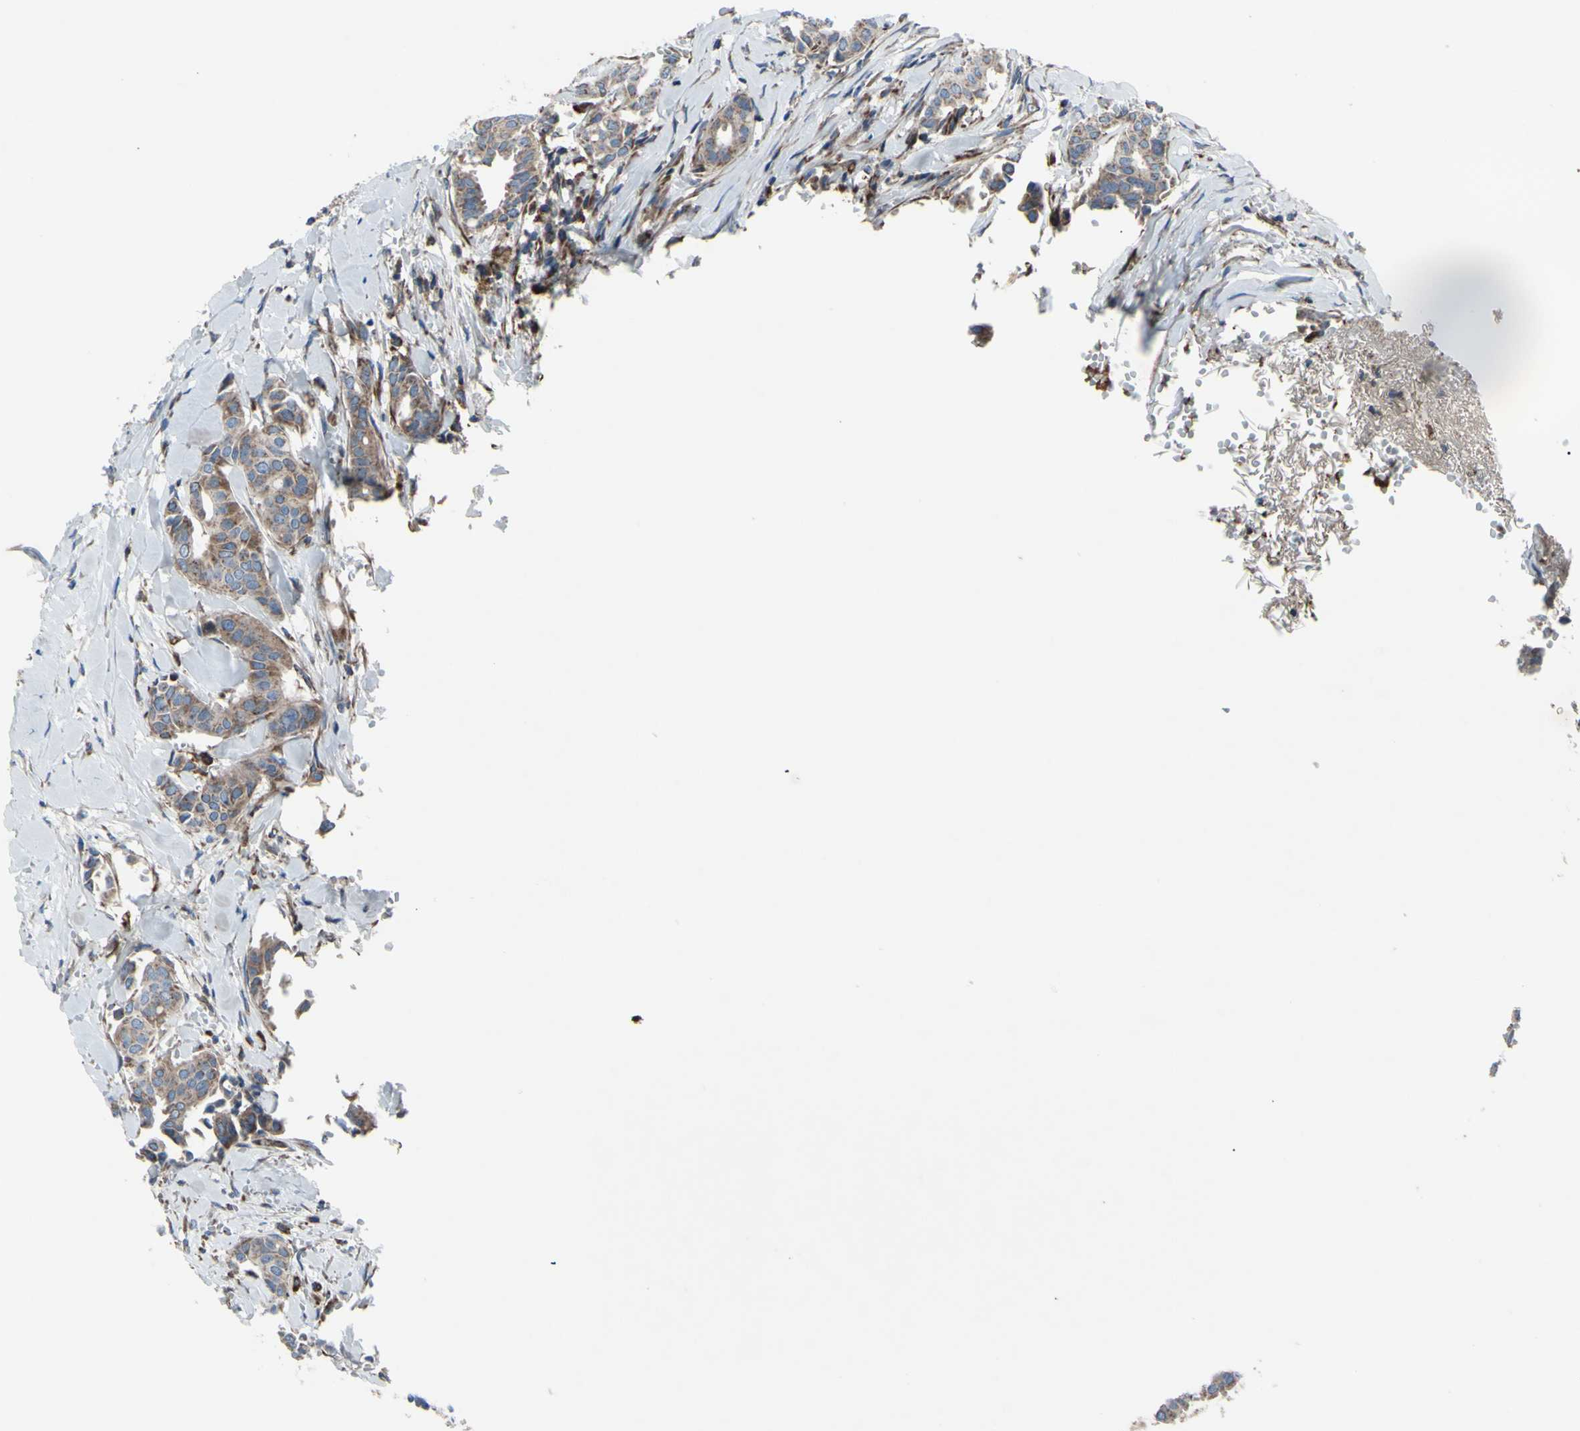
{"staining": {"intensity": "moderate", "quantity": ">75%", "location": "cytoplasmic/membranous"}, "tissue": "head and neck cancer", "cell_type": "Tumor cells", "image_type": "cancer", "snomed": [{"axis": "morphology", "description": "Adenocarcinoma, NOS"}, {"axis": "topography", "description": "Salivary gland"}, {"axis": "topography", "description": "Head-Neck"}], "caption": "The micrograph reveals immunohistochemical staining of head and neck adenocarcinoma. There is moderate cytoplasmic/membranous staining is appreciated in approximately >75% of tumor cells. The staining was performed using DAB (3,3'-diaminobenzidine), with brown indicating positive protein expression. Nuclei are stained blue with hematoxylin.", "gene": "EMC7", "patient": {"sex": "female", "age": 59}}